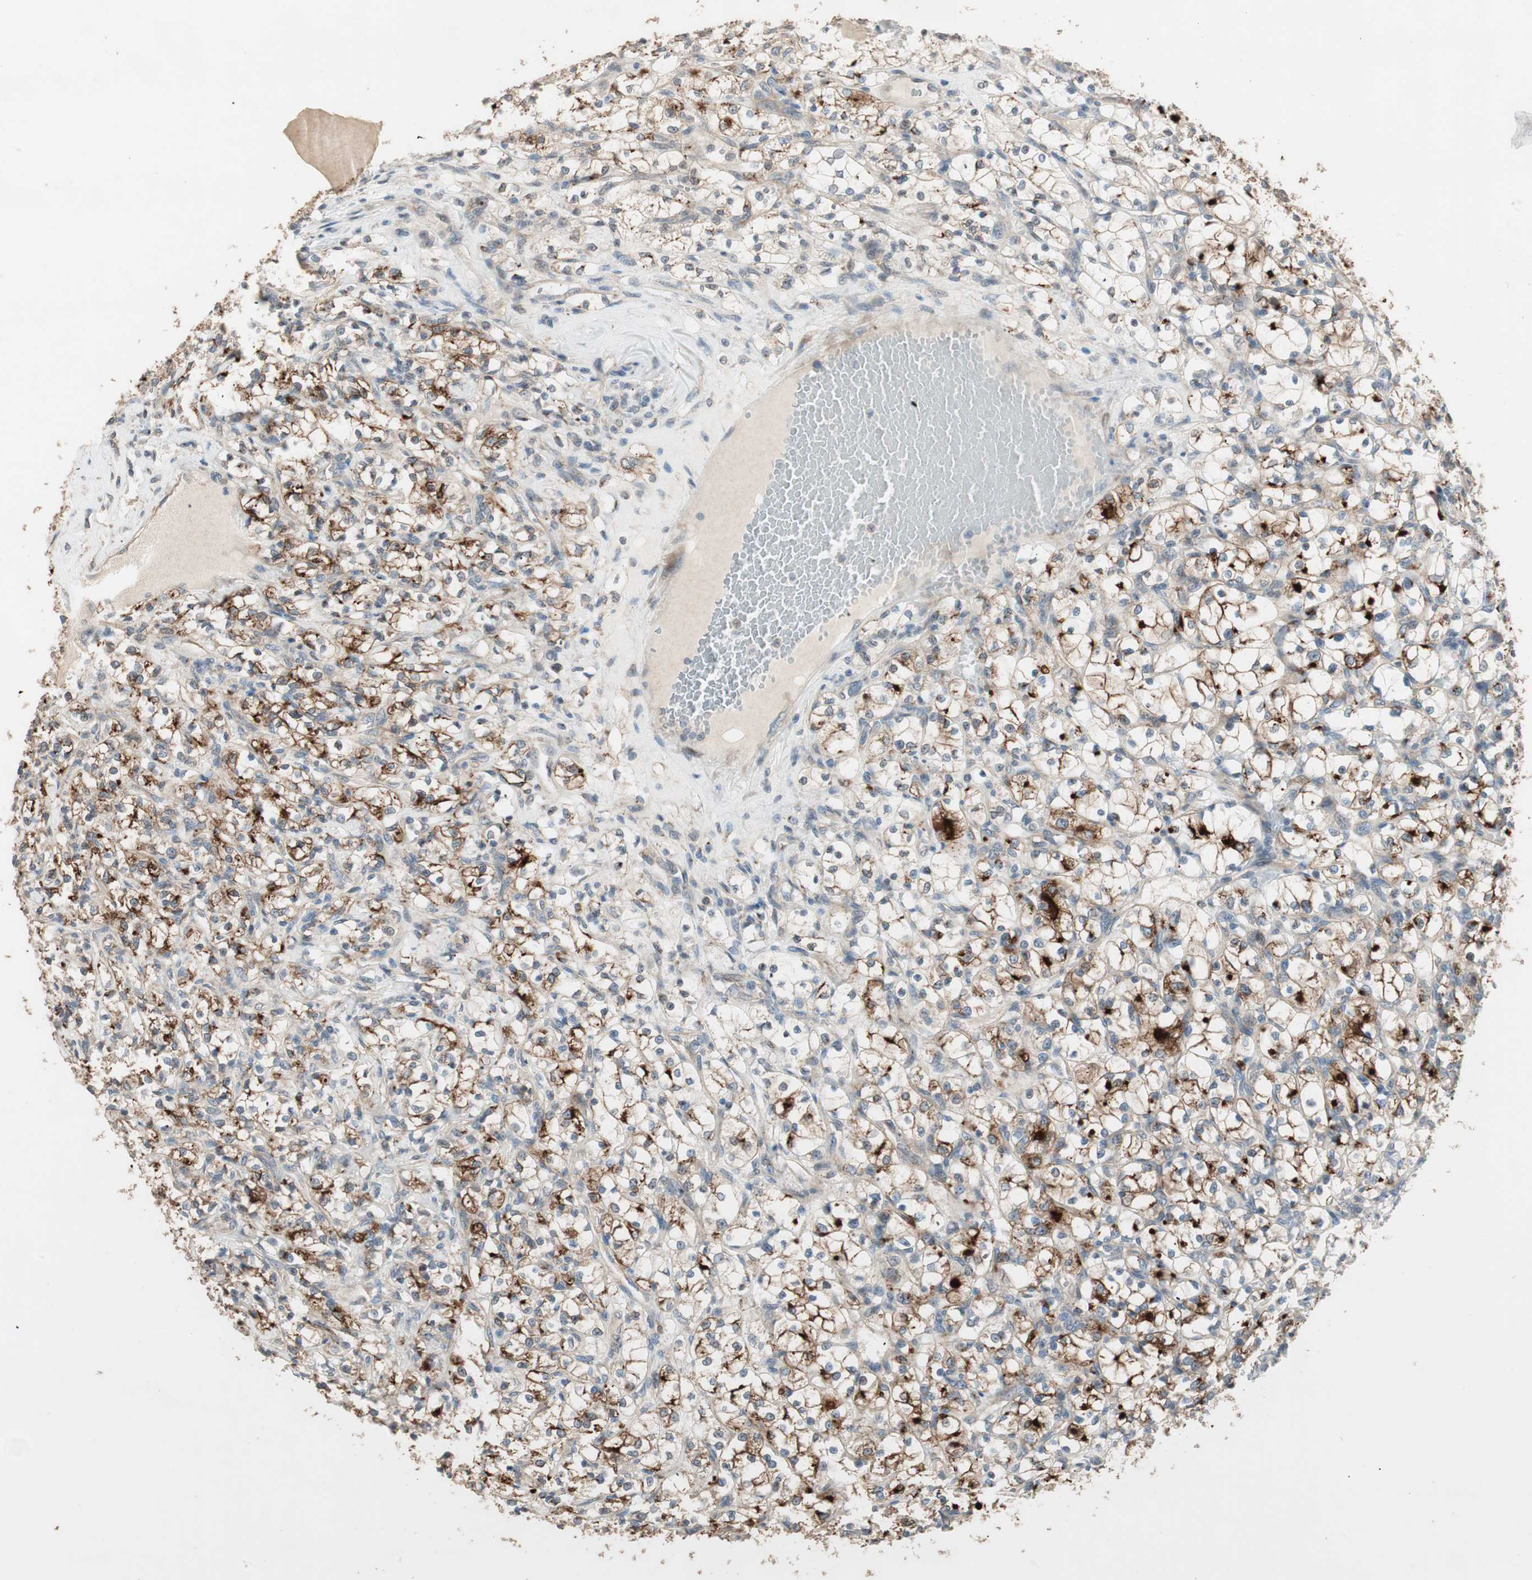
{"staining": {"intensity": "strong", "quantity": ">75%", "location": "cytoplasmic/membranous"}, "tissue": "renal cancer", "cell_type": "Tumor cells", "image_type": "cancer", "snomed": [{"axis": "morphology", "description": "Adenocarcinoma, NOS"}, {"axis": "topography", "description": "Kidney"}], "caption": "Tumor cells show high levels of strong cytoplasmic/membranous expression in approximately >75% of cells in adenocarcinoma (renal).", "gene": "RARRES1", "patient": {"sex": "female", "age": 69}}